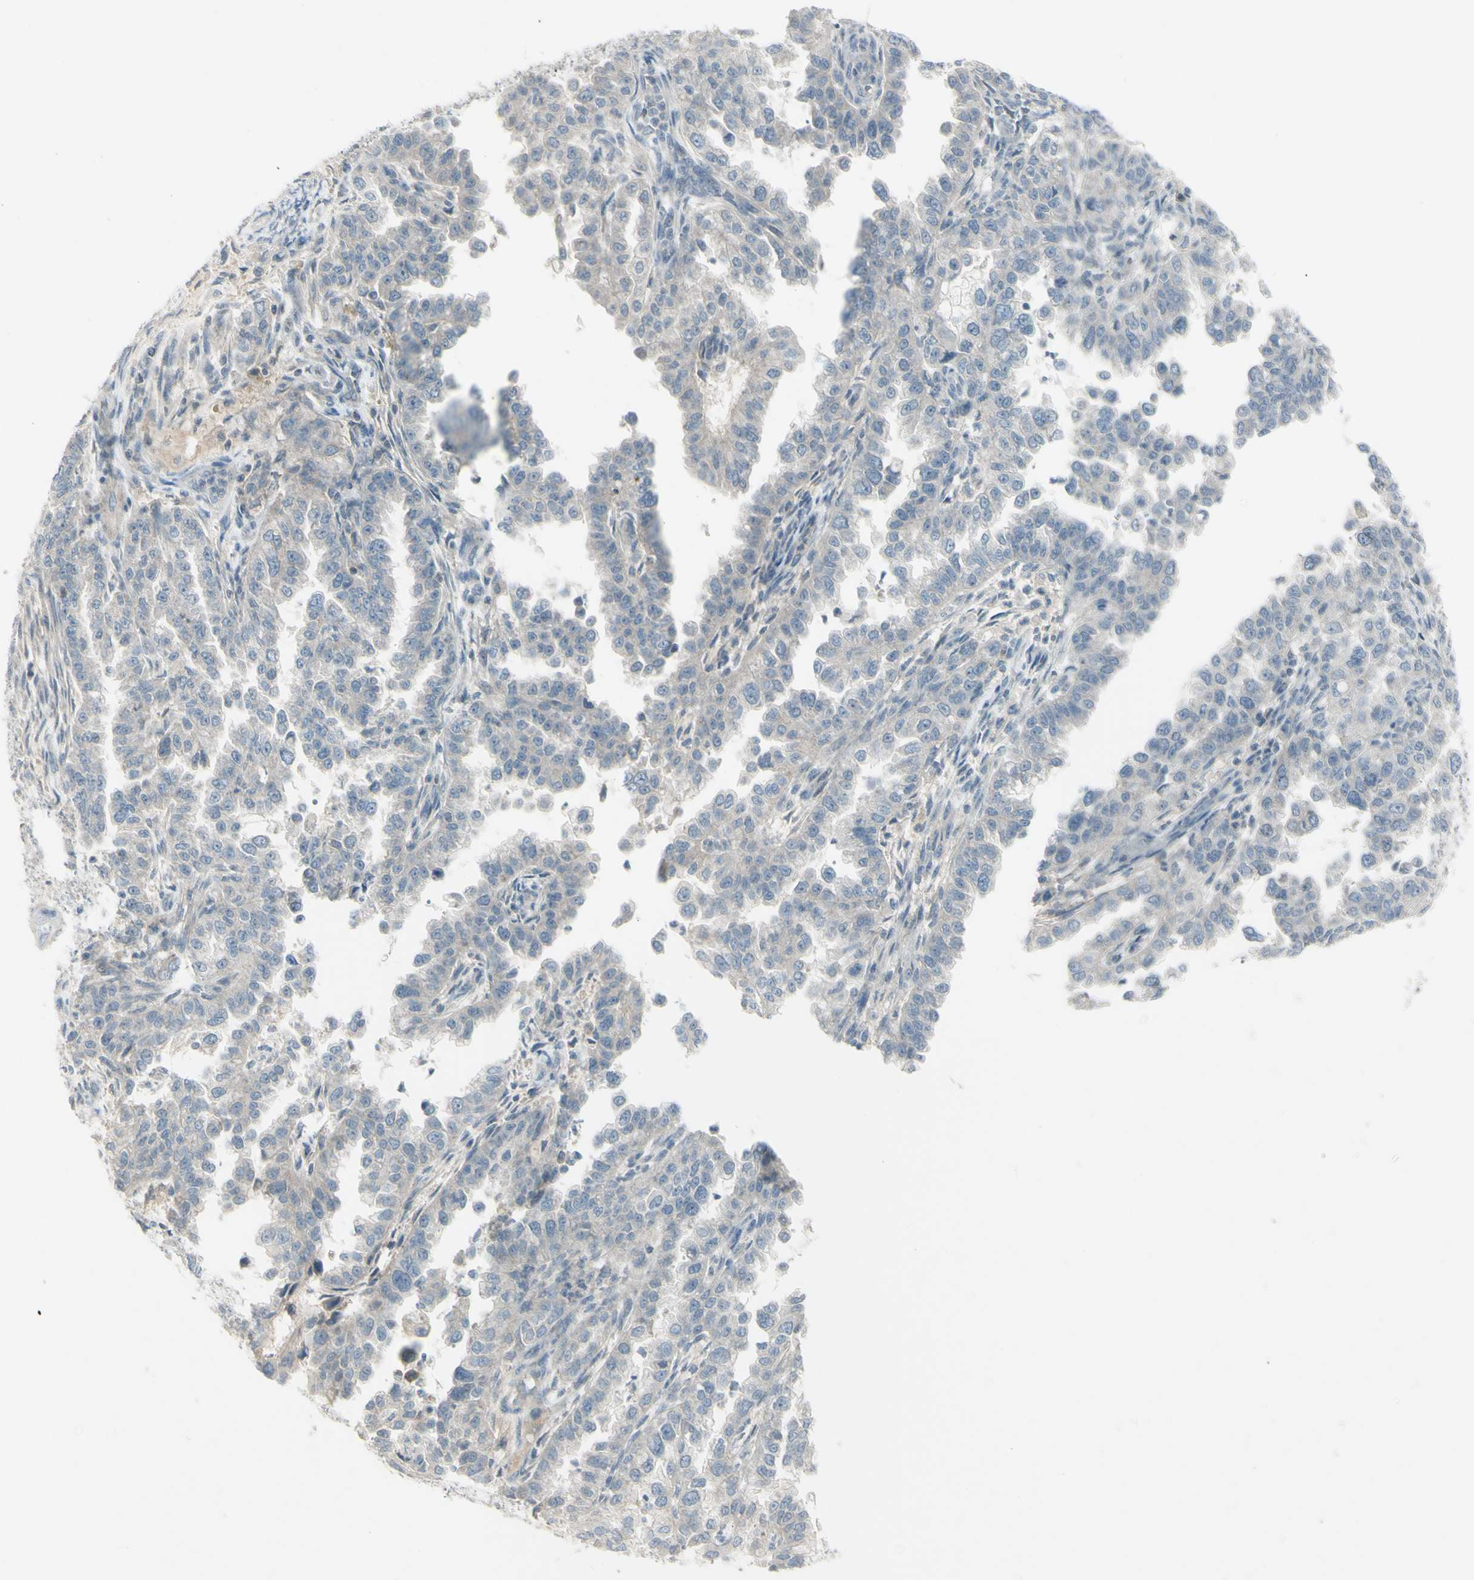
{"staining": {"intensity": "weak", "quantity": ">75%", "location": "cytoplasmic/membranous"}, "tissue": "endometrial cancer", "cell_type": "Tumor cells", "image_type": "cancer", "snomed": [{"axis": "morphology", "description": "Adenocarcinoma, NOS"}, {"axis": "topography", "description": "Endometrium"}], "caption": "A photomicrograph showing weak cytoplasmic/membranous expression in about >75% of tumor cells in endometrial adenocarcinoma, as visualized by brown immunohistochemical staining.", "gene": "SH3GL2", "patient": {"sex": "female", "age": 85}}